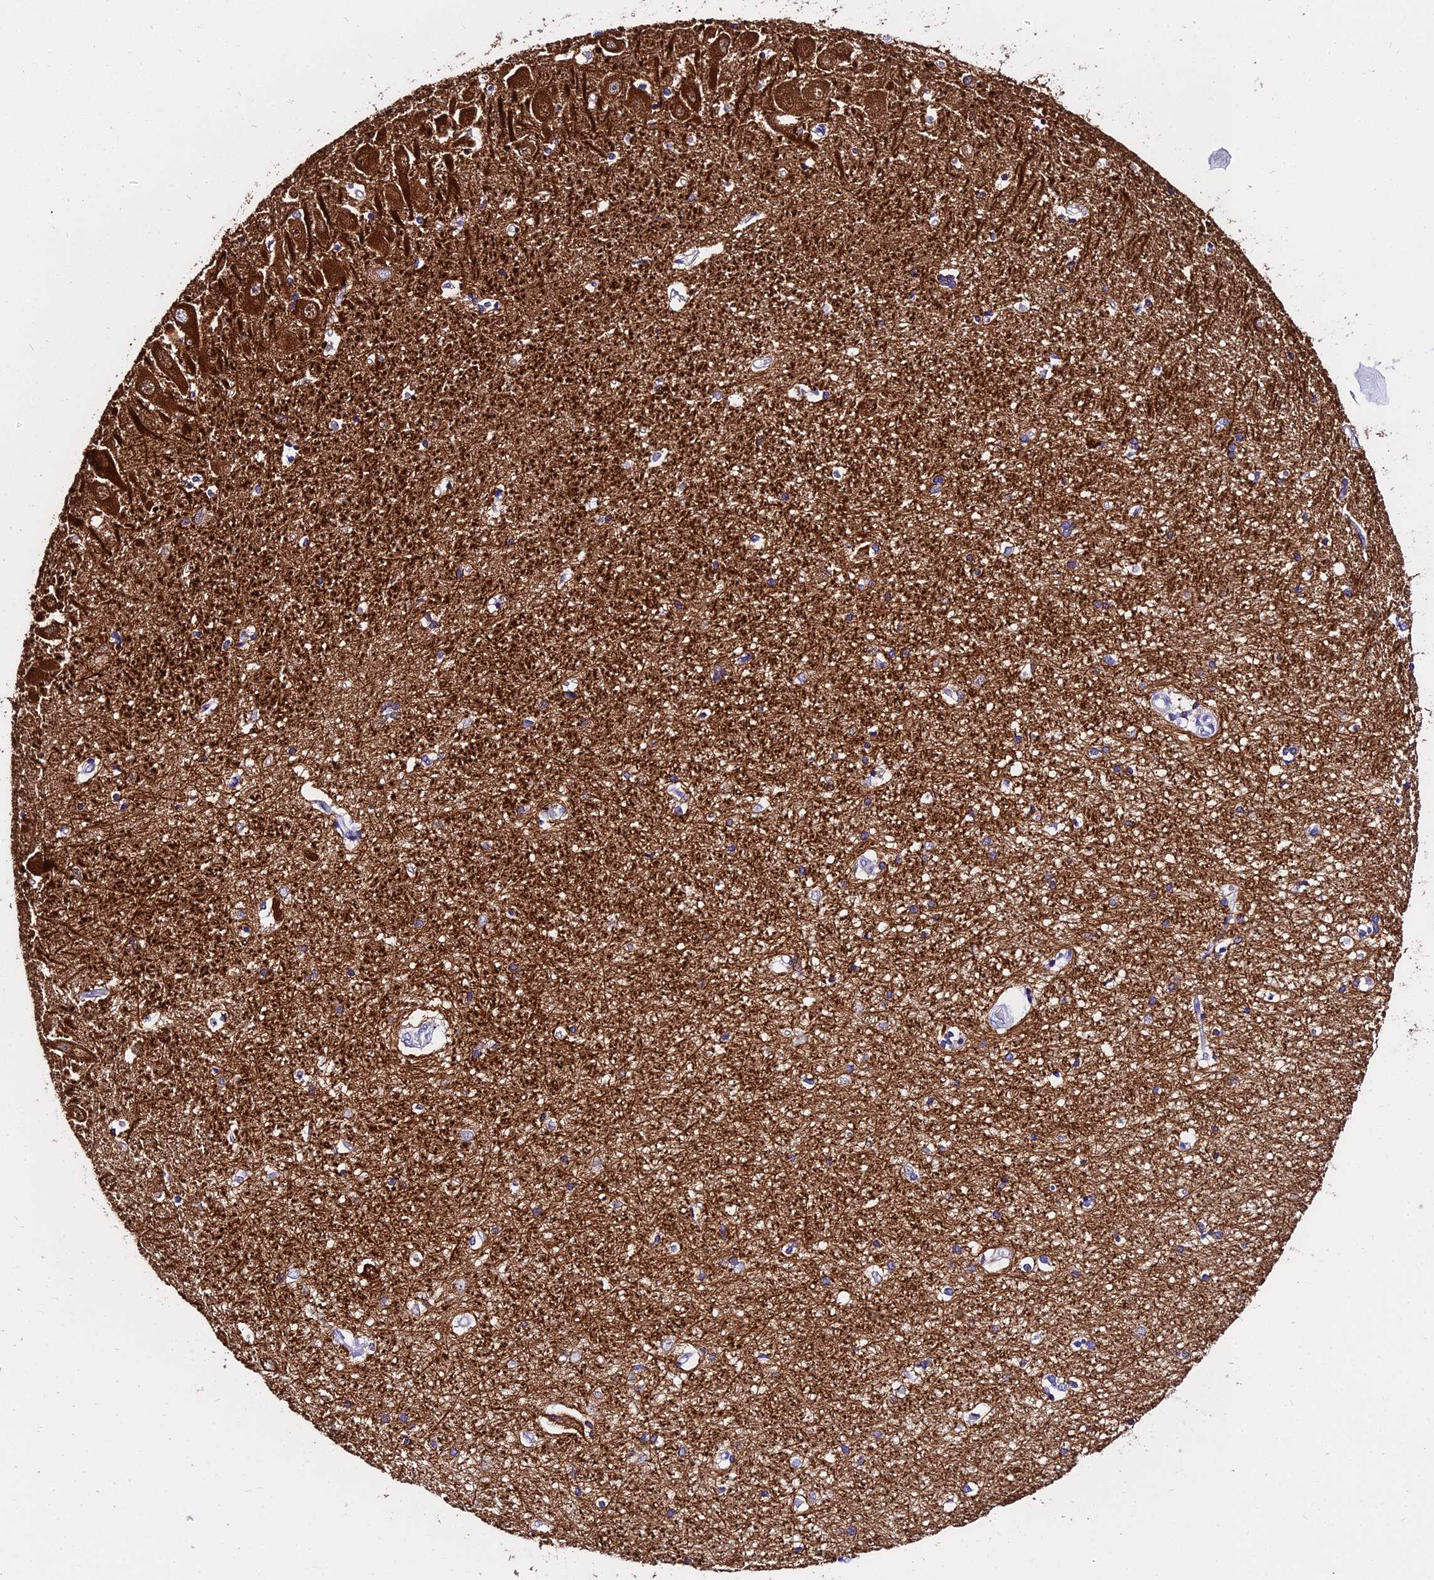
{"staining": {"intensity": "negative", "quantity": "none", "location": "none"}, "tissue": "hippocampus", "cell_type": "Glial cells", "image_type": "normal", "snomed": [{"axis": "morphology", "description": "Normal tissue, NOS"}, {"axis": "topography", "description": "Hippocampus"}], "caption": "DAB (3,3'-diaminobenzidine) immunohistochemical staining of normal hippocampus displays no significant staining in glial cells.", "gene": "TUBA1A", "patient": {"sex": "male", "age": 45}}